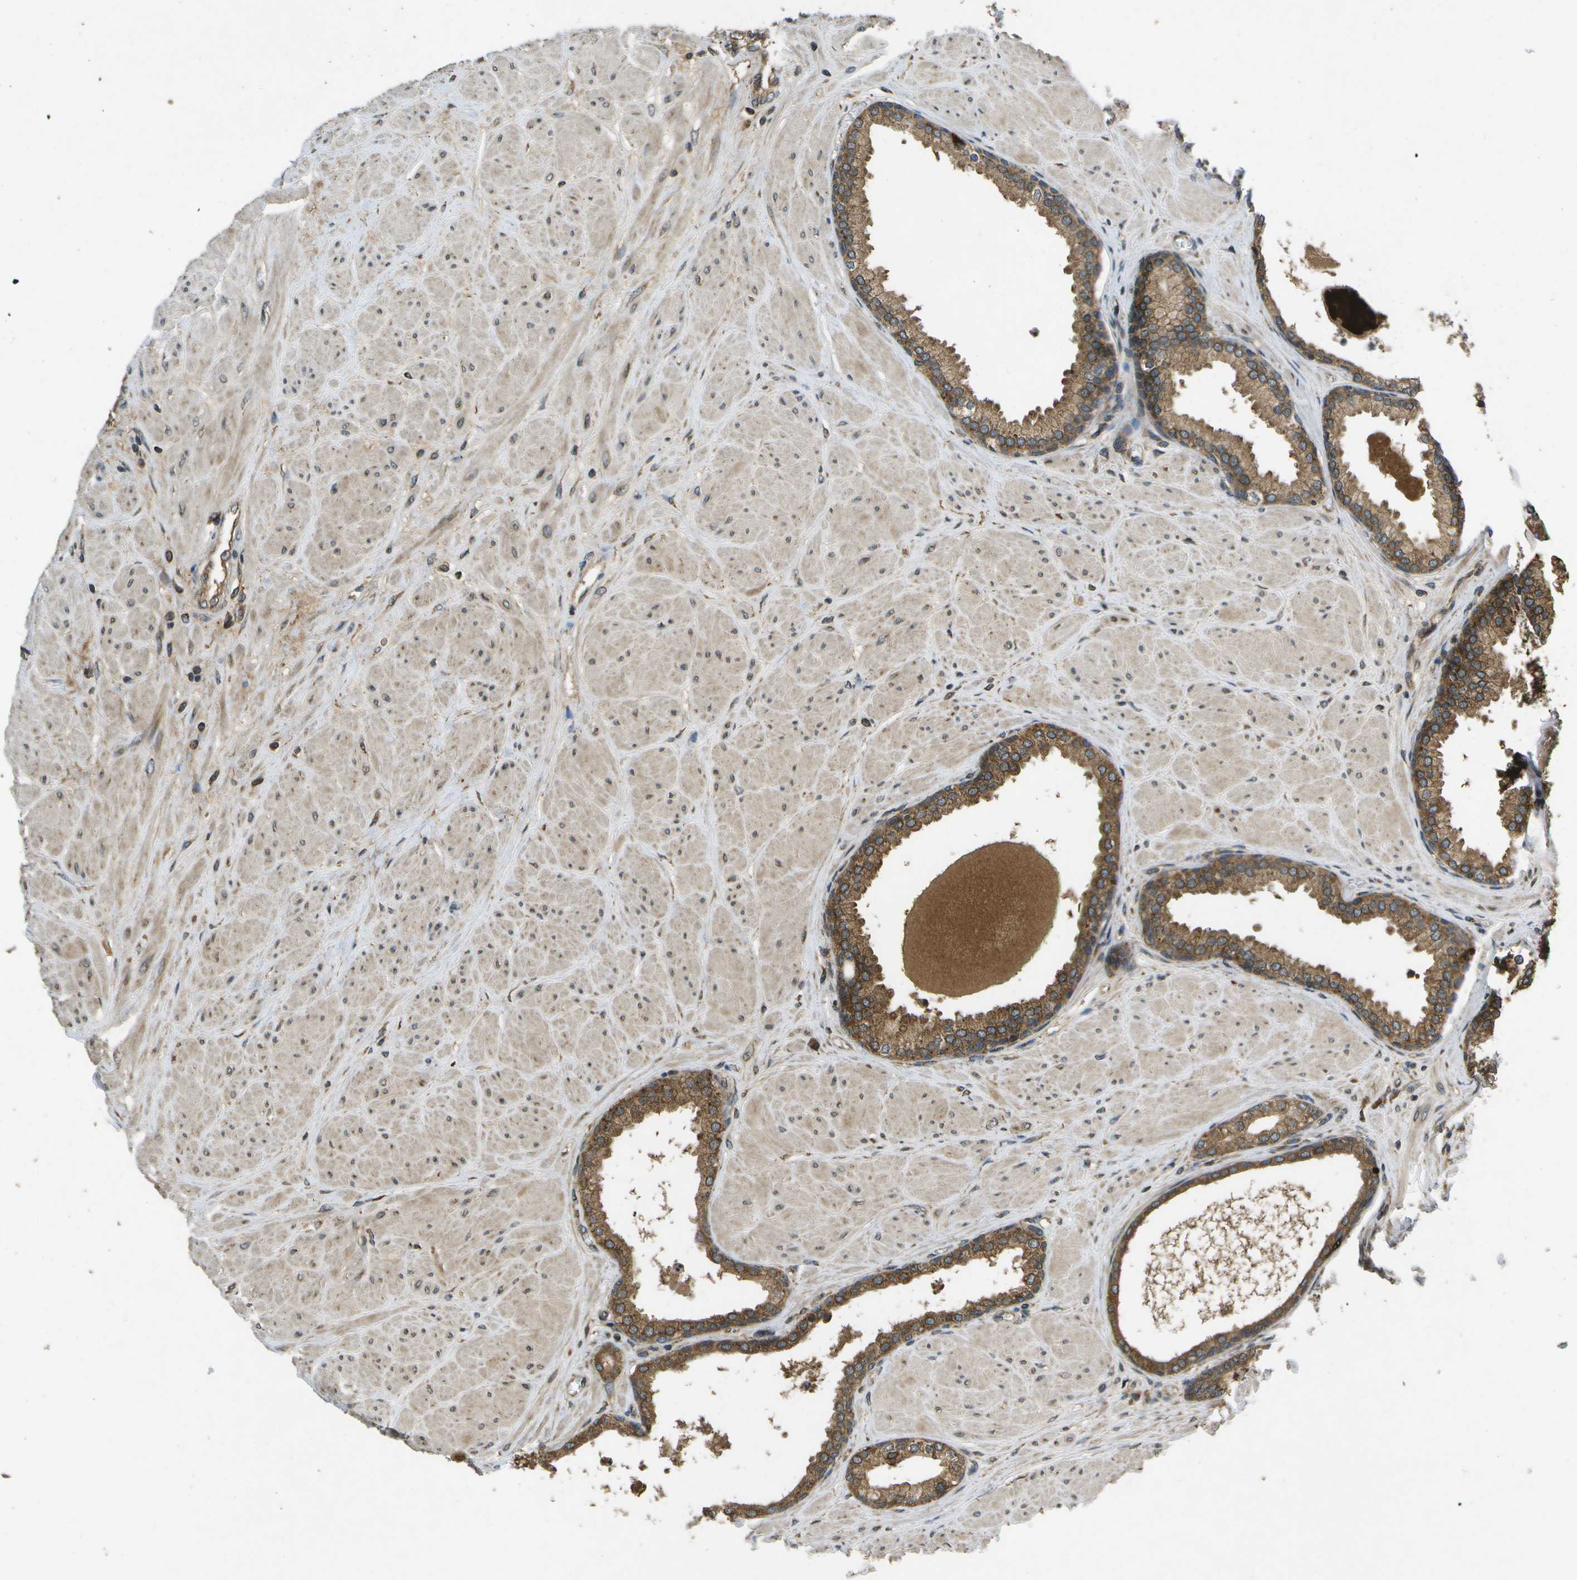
{"staining": {"intensity": "moderate", "quantity": ">75%", "location": "cytoplasmic/membranous"}, "tissue": "prostate", "cell_type": "Glandular cells", "image_type": "normal", "snomed": [{"axis": "morphology", "description": "Normal tissue, NOS"}, {"axis": "topography", "description": "Prostate"}], "caption": "Immunohistochemistry (IHC) of benign human prostate demonstrates medium levels of moderate cytoplasmic/membranous expression in approximately >75% of glandular cells.", "gene": "HFE", "patient": {"sex": "male", "age": 51}}